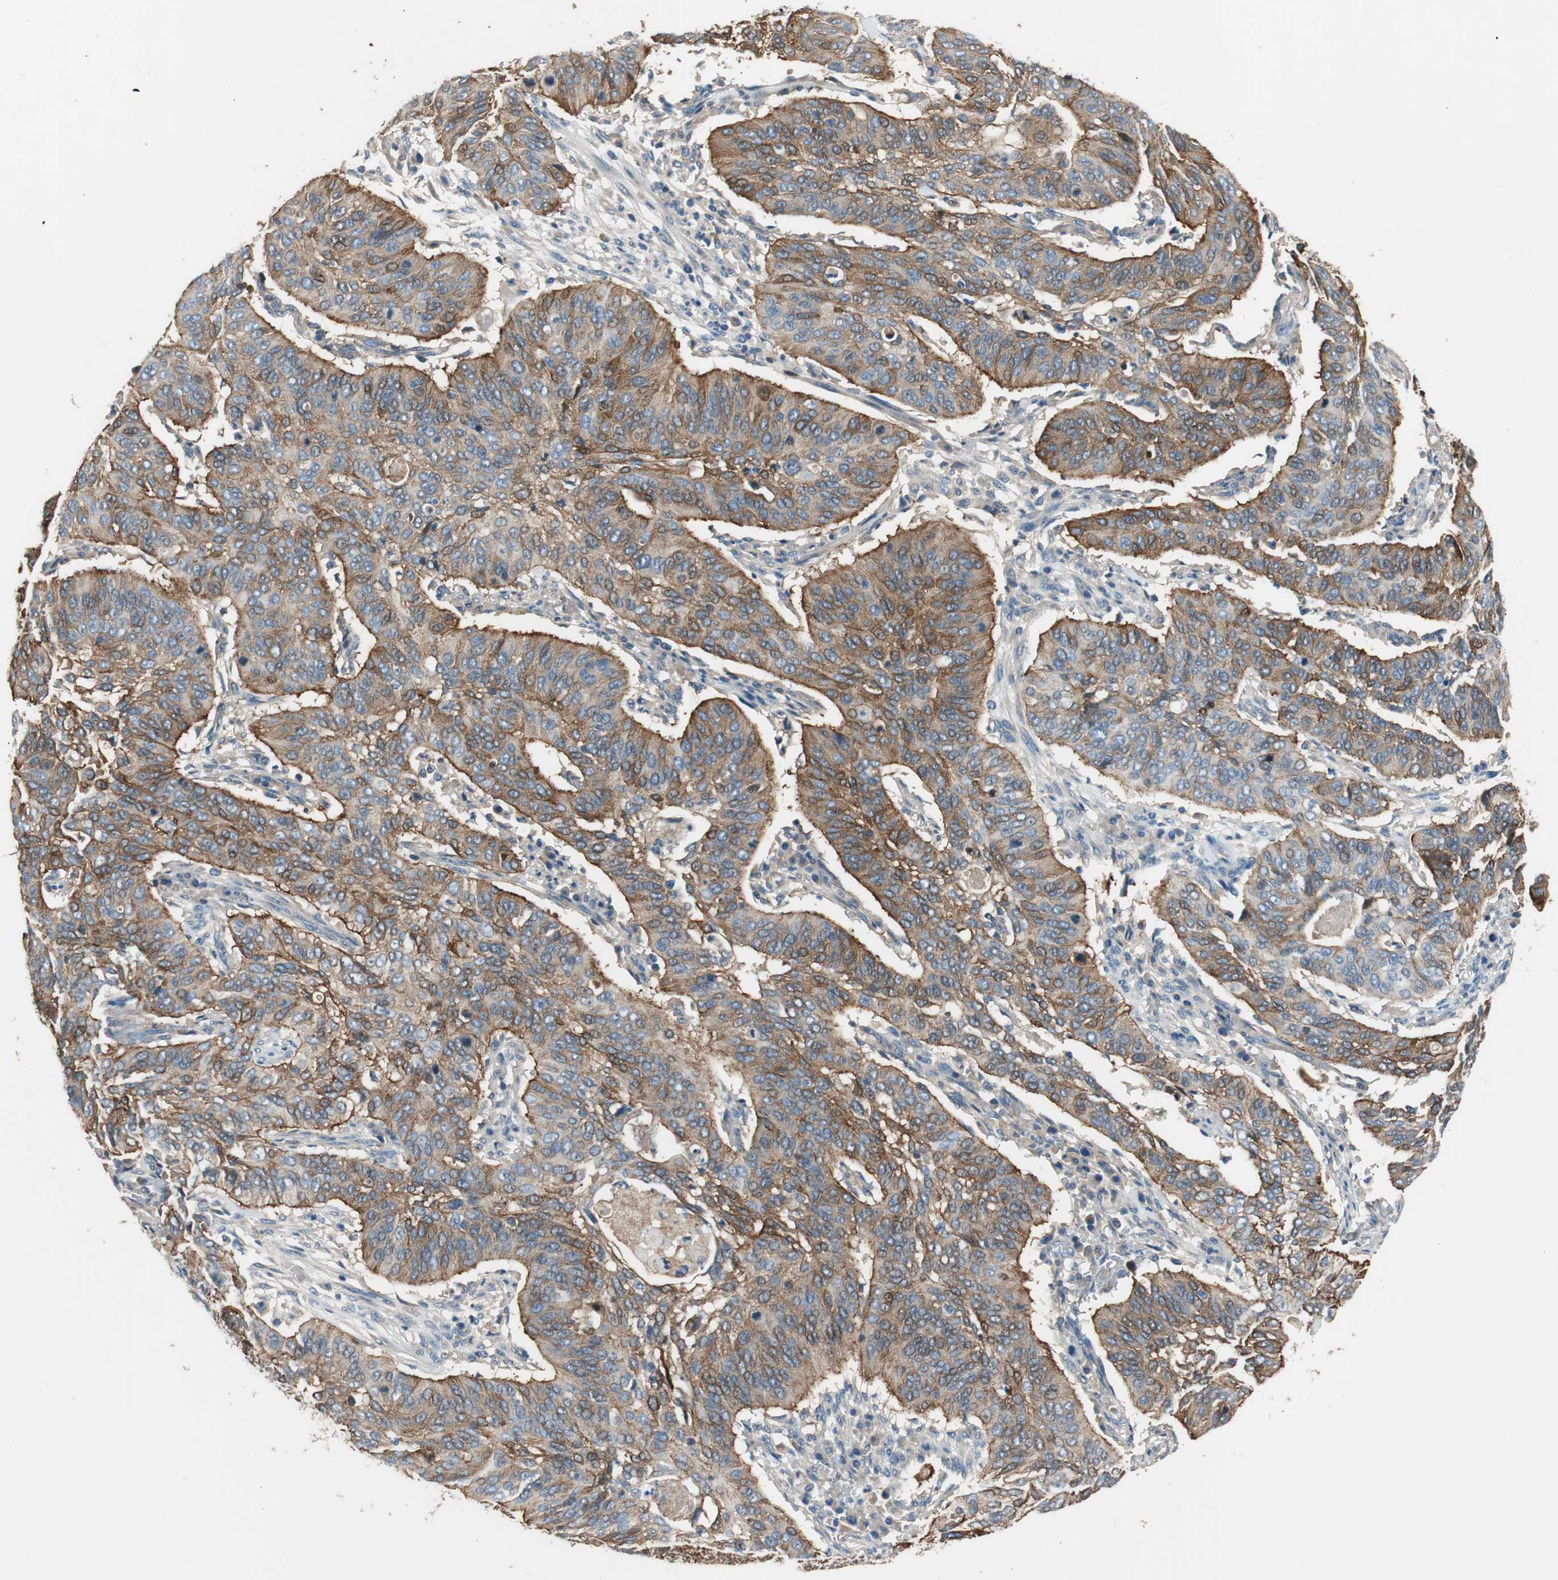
{"staining": {"intensity": "moderate", "quantity": "25%-75%", "location": "cytoplasmic/membranous"}, "tissue": "cervical cancer", "cell_type": "Tumor cells", "image_type": "cancer", "snomed": [{"axis": "morphology", "description": "Squamous cell carcinoma, NOS"}, {"axis": "topography", "description": "Cervix"}], "caption": "Protein expression by immunohistochemistry (IHC) exhibits moderate cytoplasmic/membranous expression in about 25%-75% of tumor cells in squamous cell carcinoma (cervical).", "gene": "CALML3", "patient": {"sex": "female", "age": 39}}